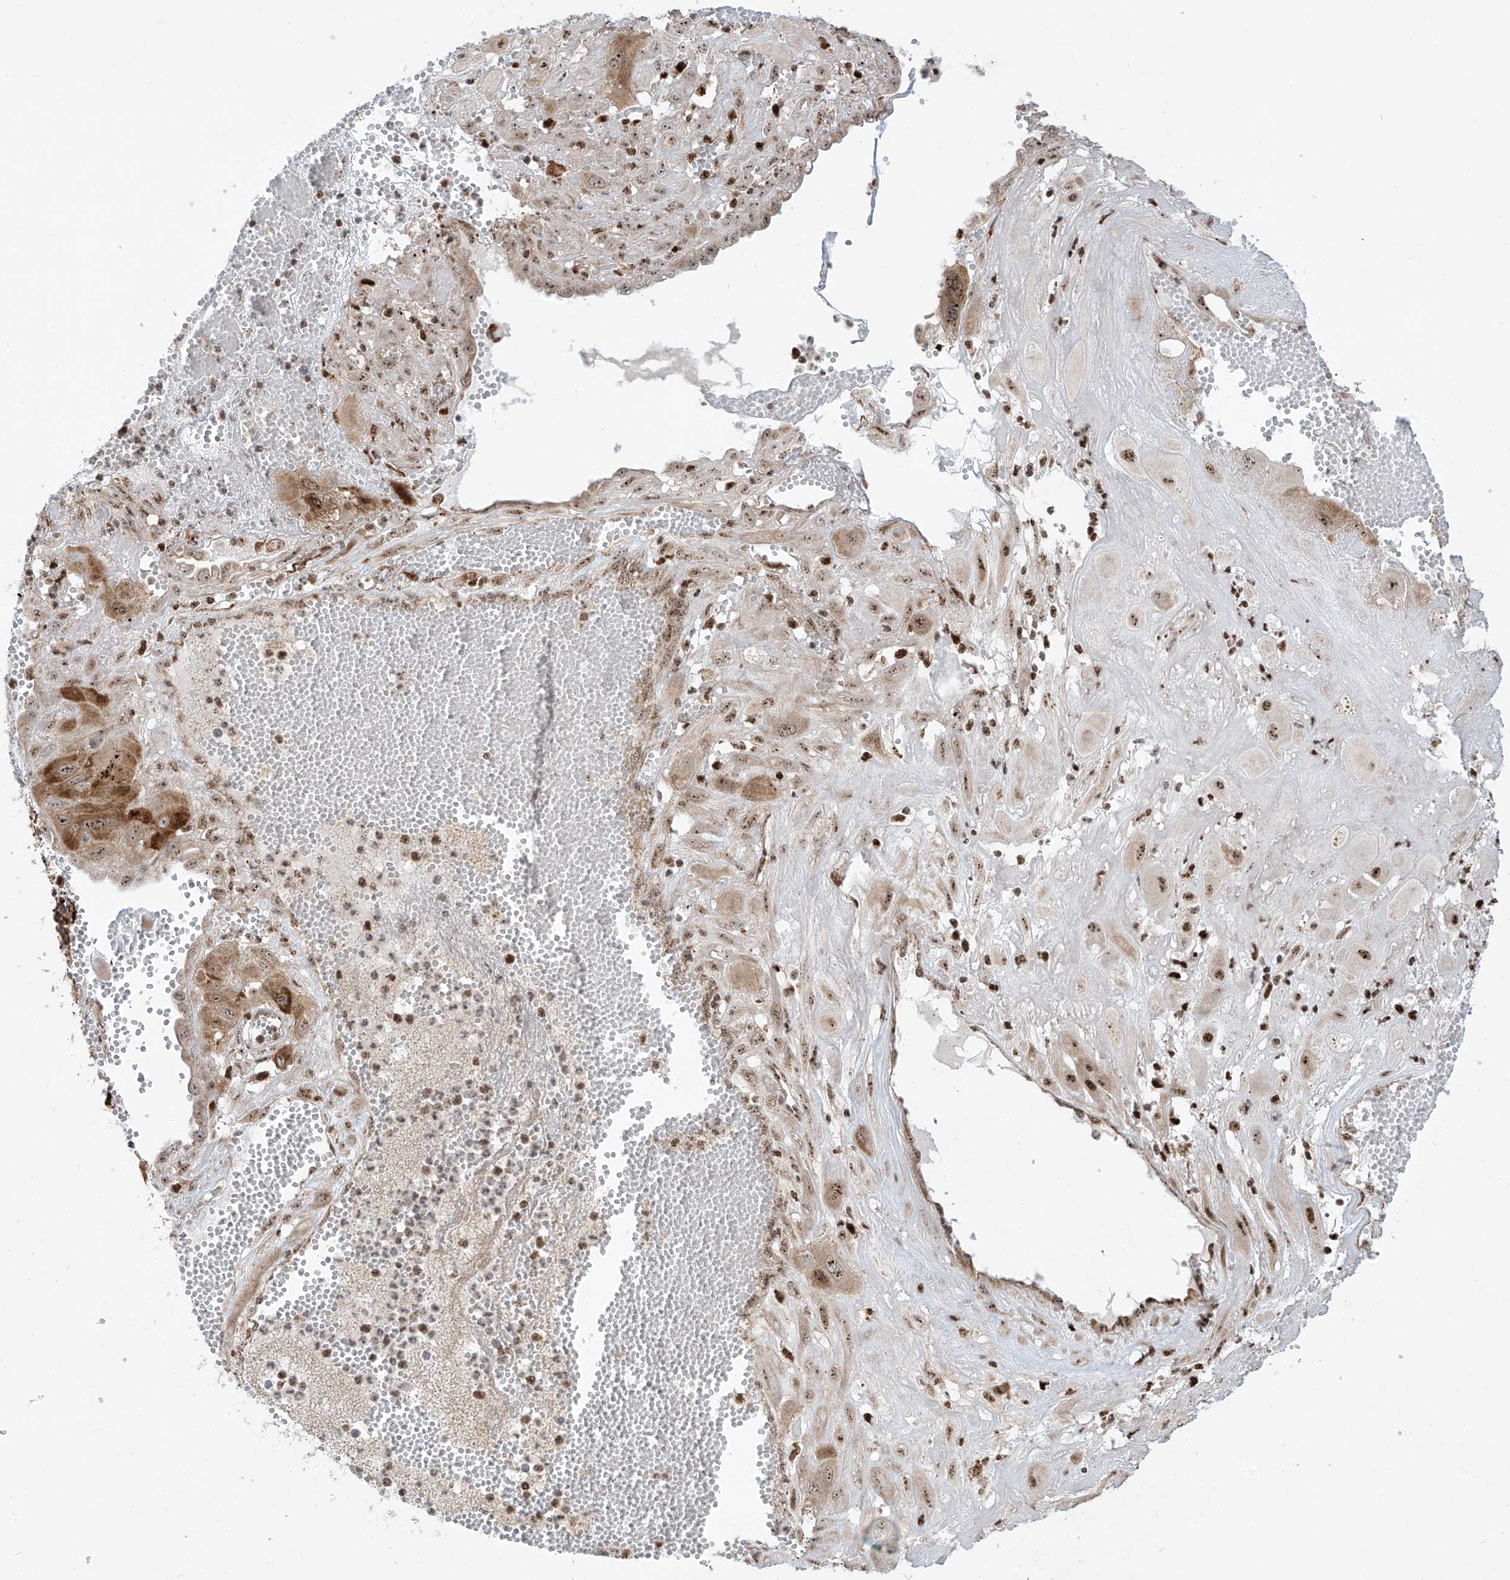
{"staining": {"intensity": "strong", "quantity": "25%-75%", "location": "cytoplasmic/membranous,nuclear"}, "tissue": "cervical cancer", "cell_type": "Tumor cells", "image_type": "cancer", "snomed": [{"axis": "morphology", "description": "Squamous cell carcinoma, NOS"}, {"axis": "topography", "description": "Cervix"}], "caption": "Immunohistochemical staining of human squamous cell carcinoma (cervical) reveals high levels of strong cytoplasmic/membranous and nuclear positivity in approximately 25%-75% of tumor cells.", "gene": "ZBTB8A", "patient": {"sex": "female", "age": 34}}